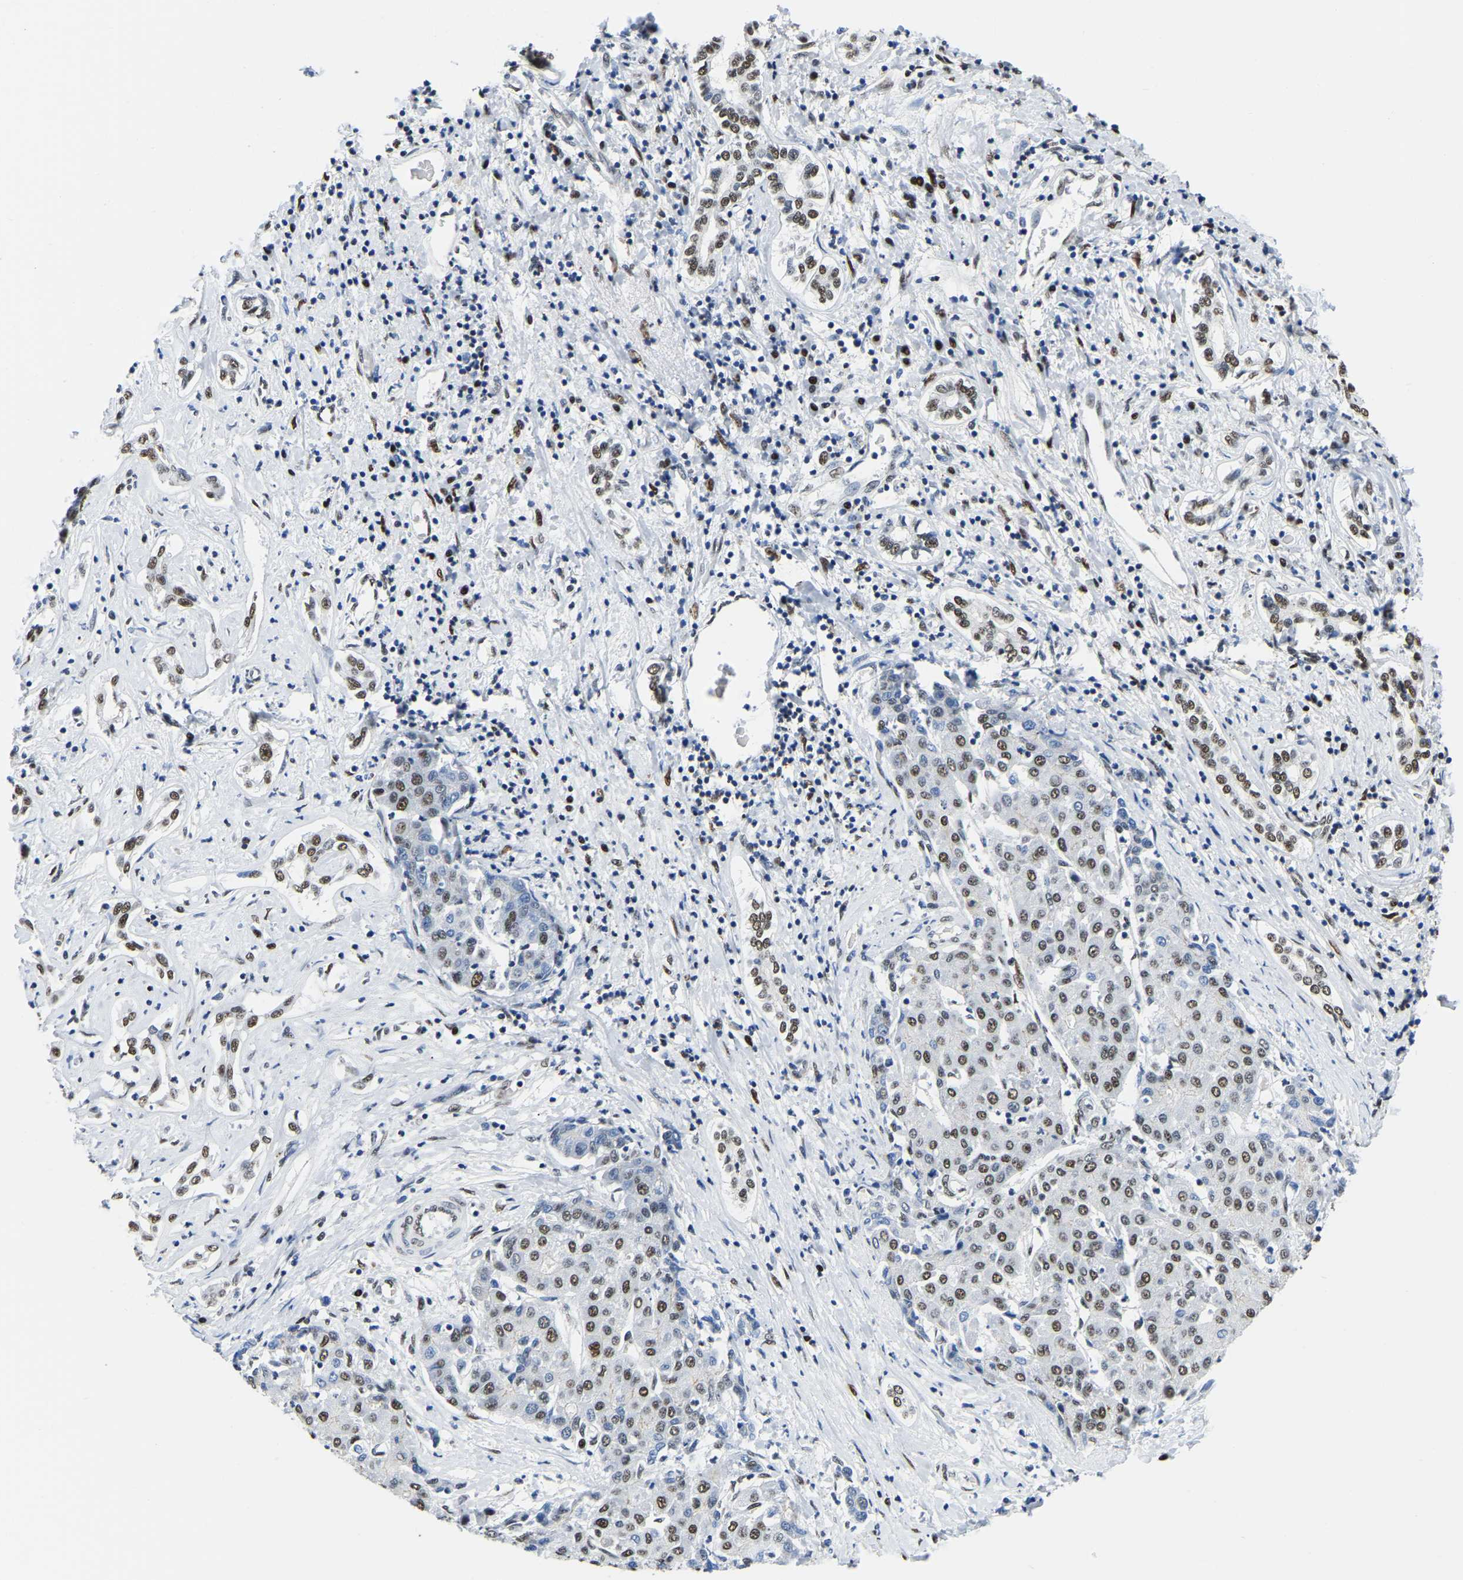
{"staining": {"intensity": "moderate", "quantity": ">75%", "location": "nuclear"}, "tissue": "liver cancer", "cell_type": "Tumor cells", "image_type": "cancer", "snomed": [{"axis": "morphology", "description": "Carcinoma, Hepatocellular, NOS"}, {"axis": "topography", "description": "Liver"}], "caption": "The immunohistochemical stain shows moderate nuclear positivity in tumor cells of liver hepatocellular carcinoma tissue. (Brightfield microscopy of DAB IHC at high magnification).", "gene": "UBA1", "patient": {"sex": "male", "age": 65}}